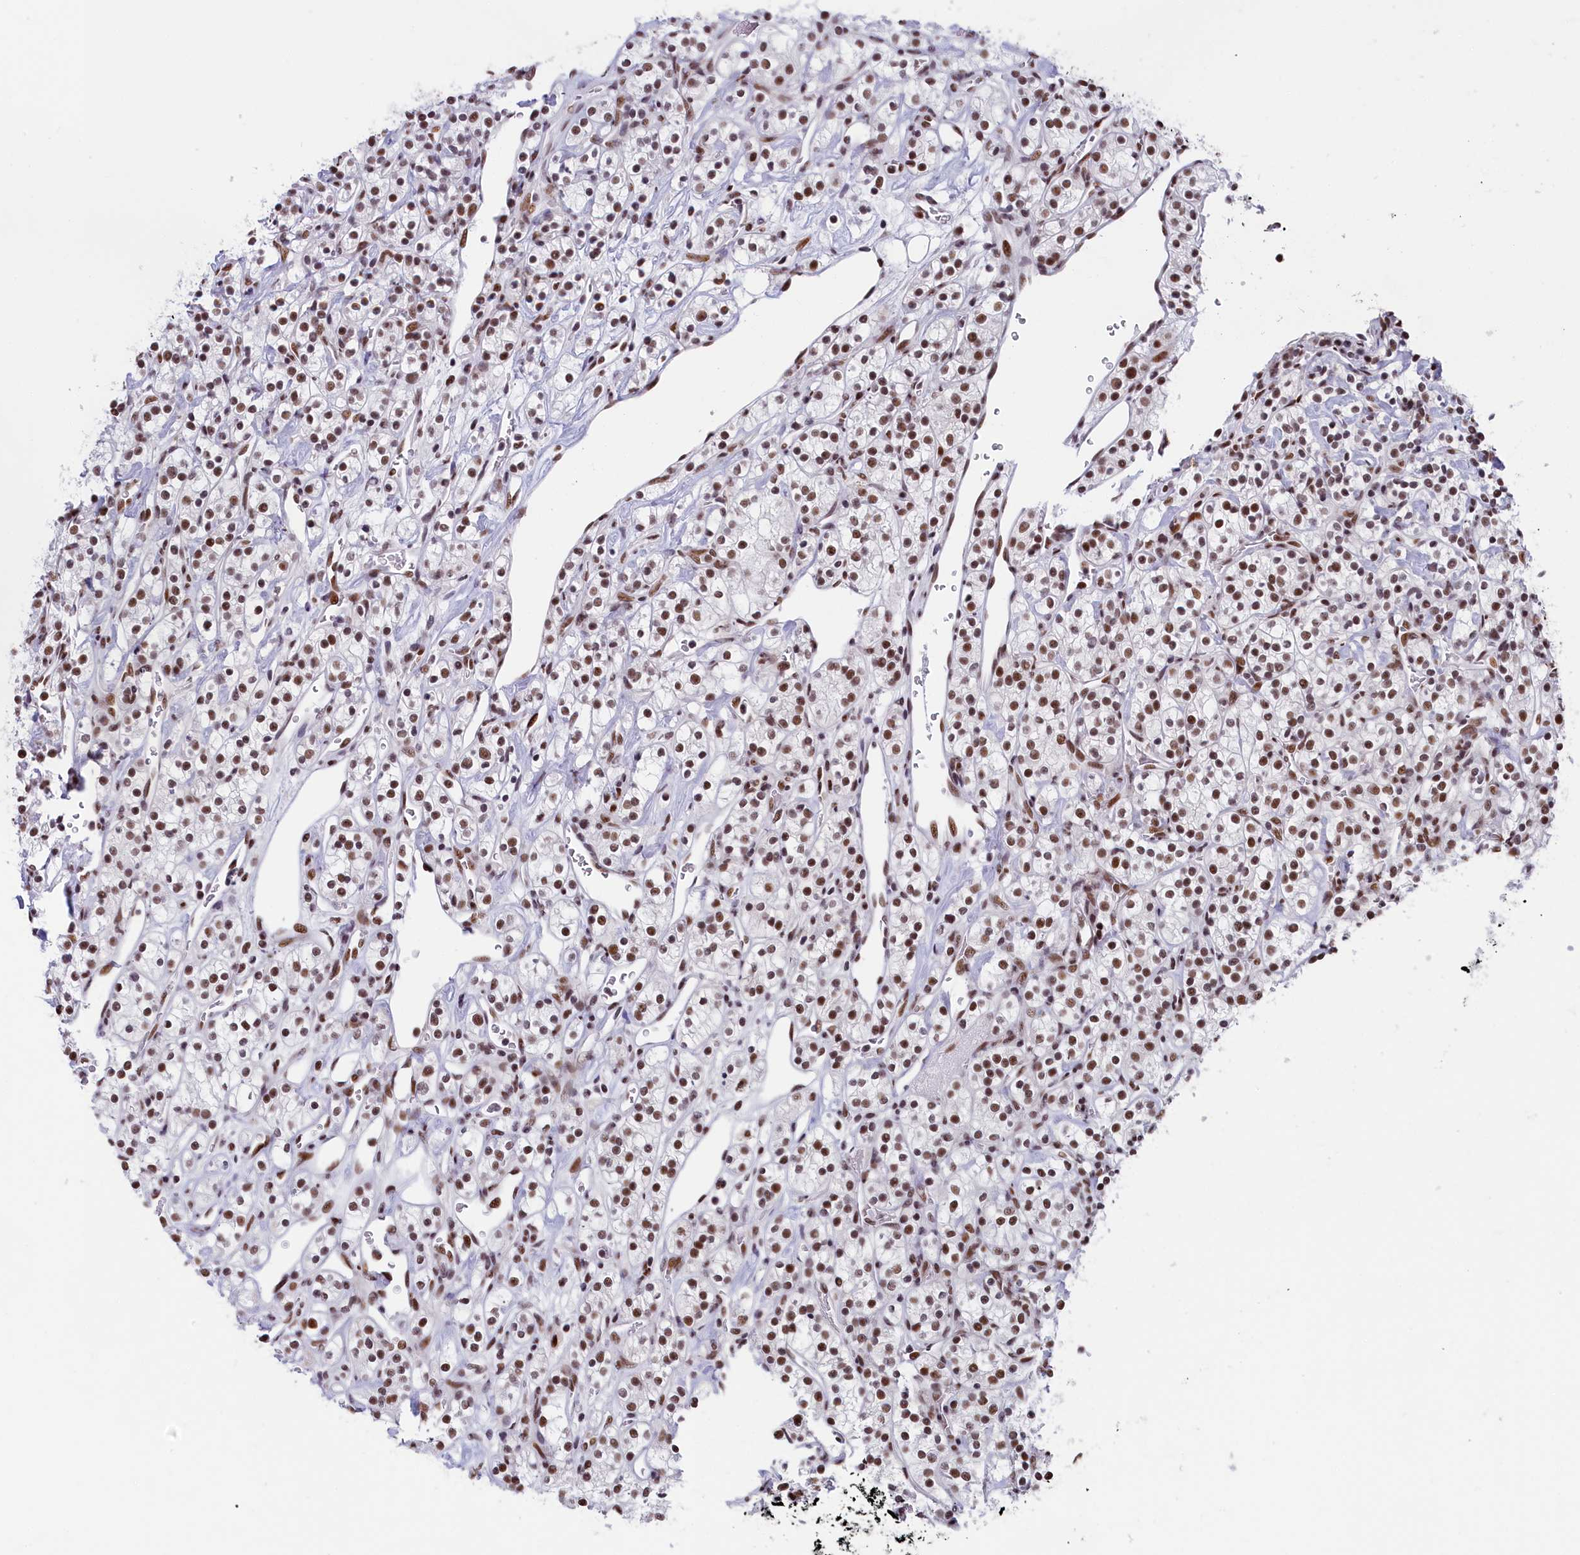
{"staining": {"intensity": "moderate", "quantity": ">75%", "location": "nuclear"}, "tissue": "renal cancer", "cell_type": "Tumor cells", "image_type": "cancer", "snomed": [{"axis": "morphology", "description": "Adenocarcinoma, NOS"}, {"axis": "topography", "description": "Kidney"}], "caption": "A brown stain labels moderate nuclear staining of a protein in renal cancer tumor cells.", "gene": "SNRNP70", "patient": {"sex": "male", "age": 77}}